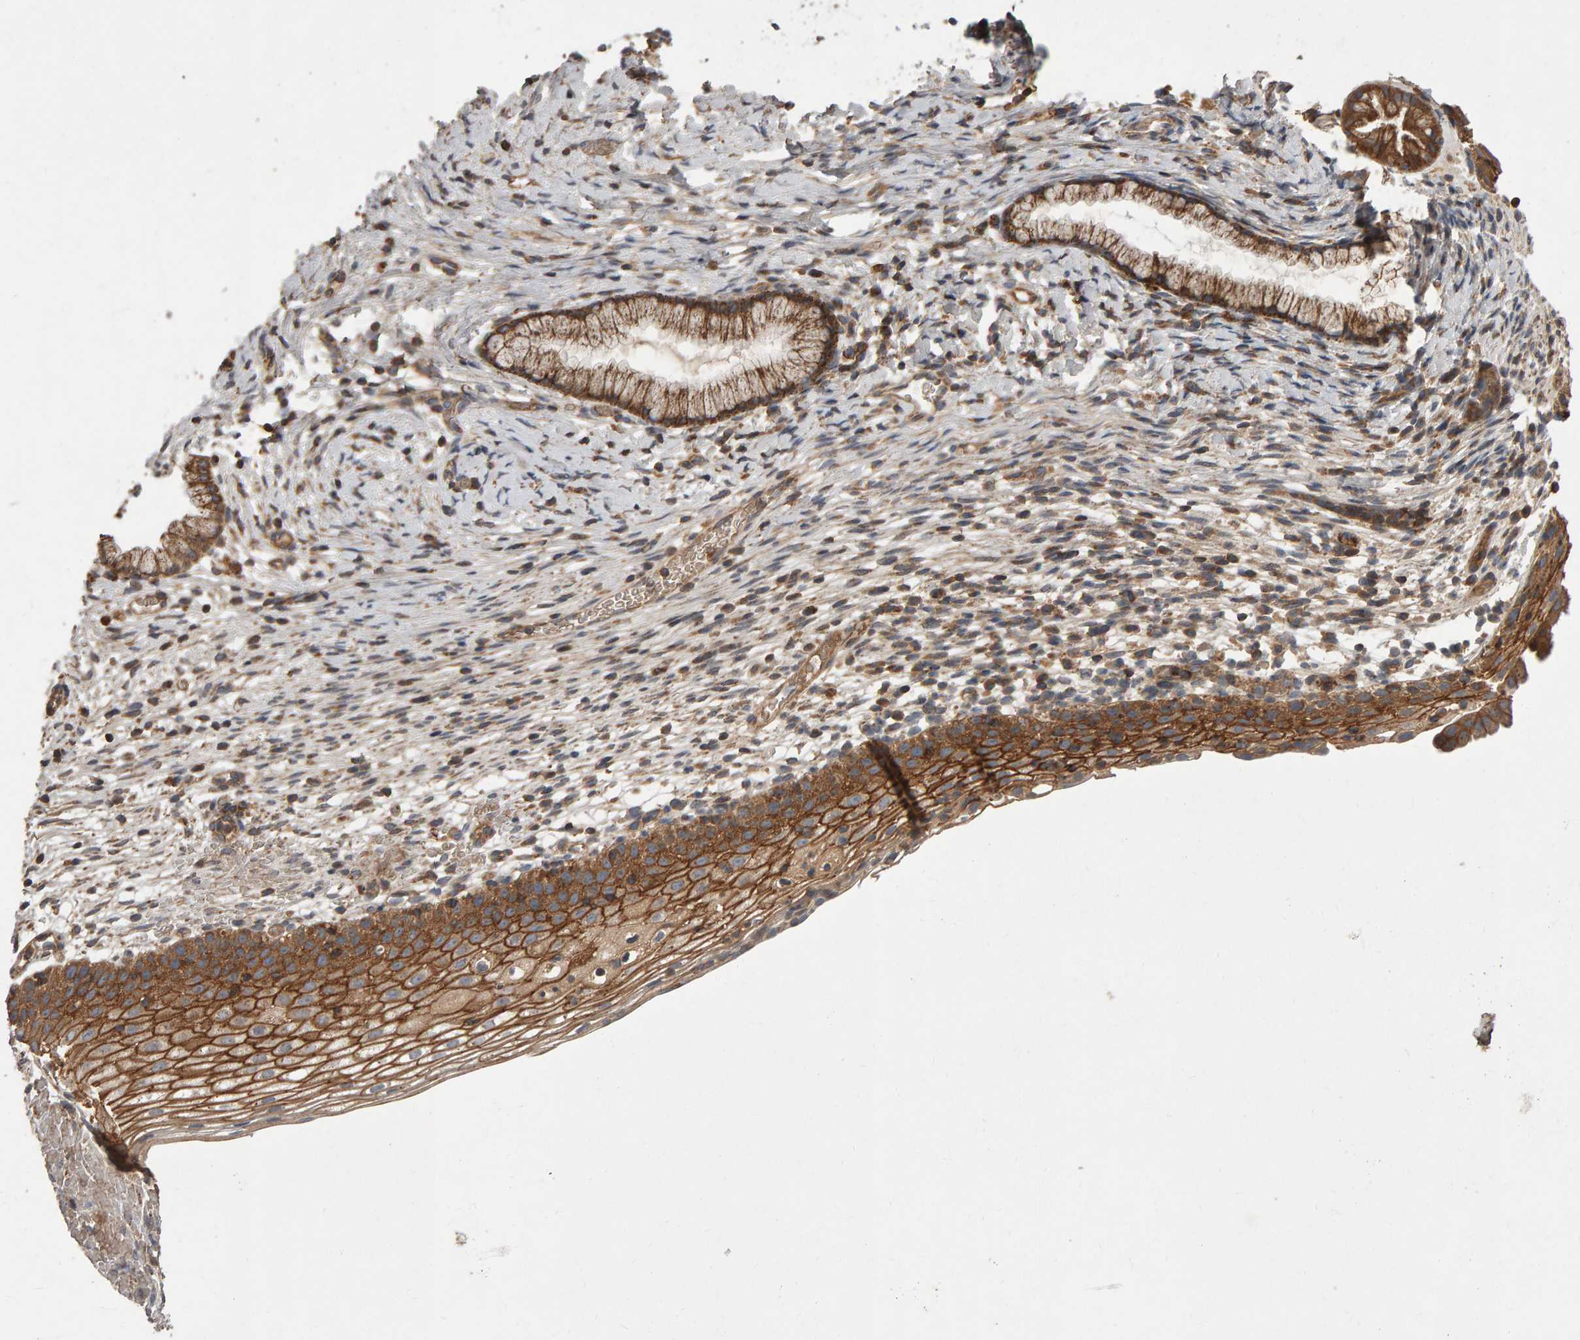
{"staining": {"intensity": "moderate", "quantity": ">75%", "location": "cytoplasmic/membranous"}, "tissue": "cervix", "cell_type": "Glandular cells", "image_type": "normal", "snomed": [{"axis": "morphology", "description": "Normal tissue, NOS"}, {"axis": "topography", "description": "Cervix"}], "caption": "Cervix stained with a brown dye reveals moderate cytoplasmic/membranous positive positivity in about >75% of glandular cells.", "gene": "PGS1", "patient": {"sex": "female", "age": 72}}